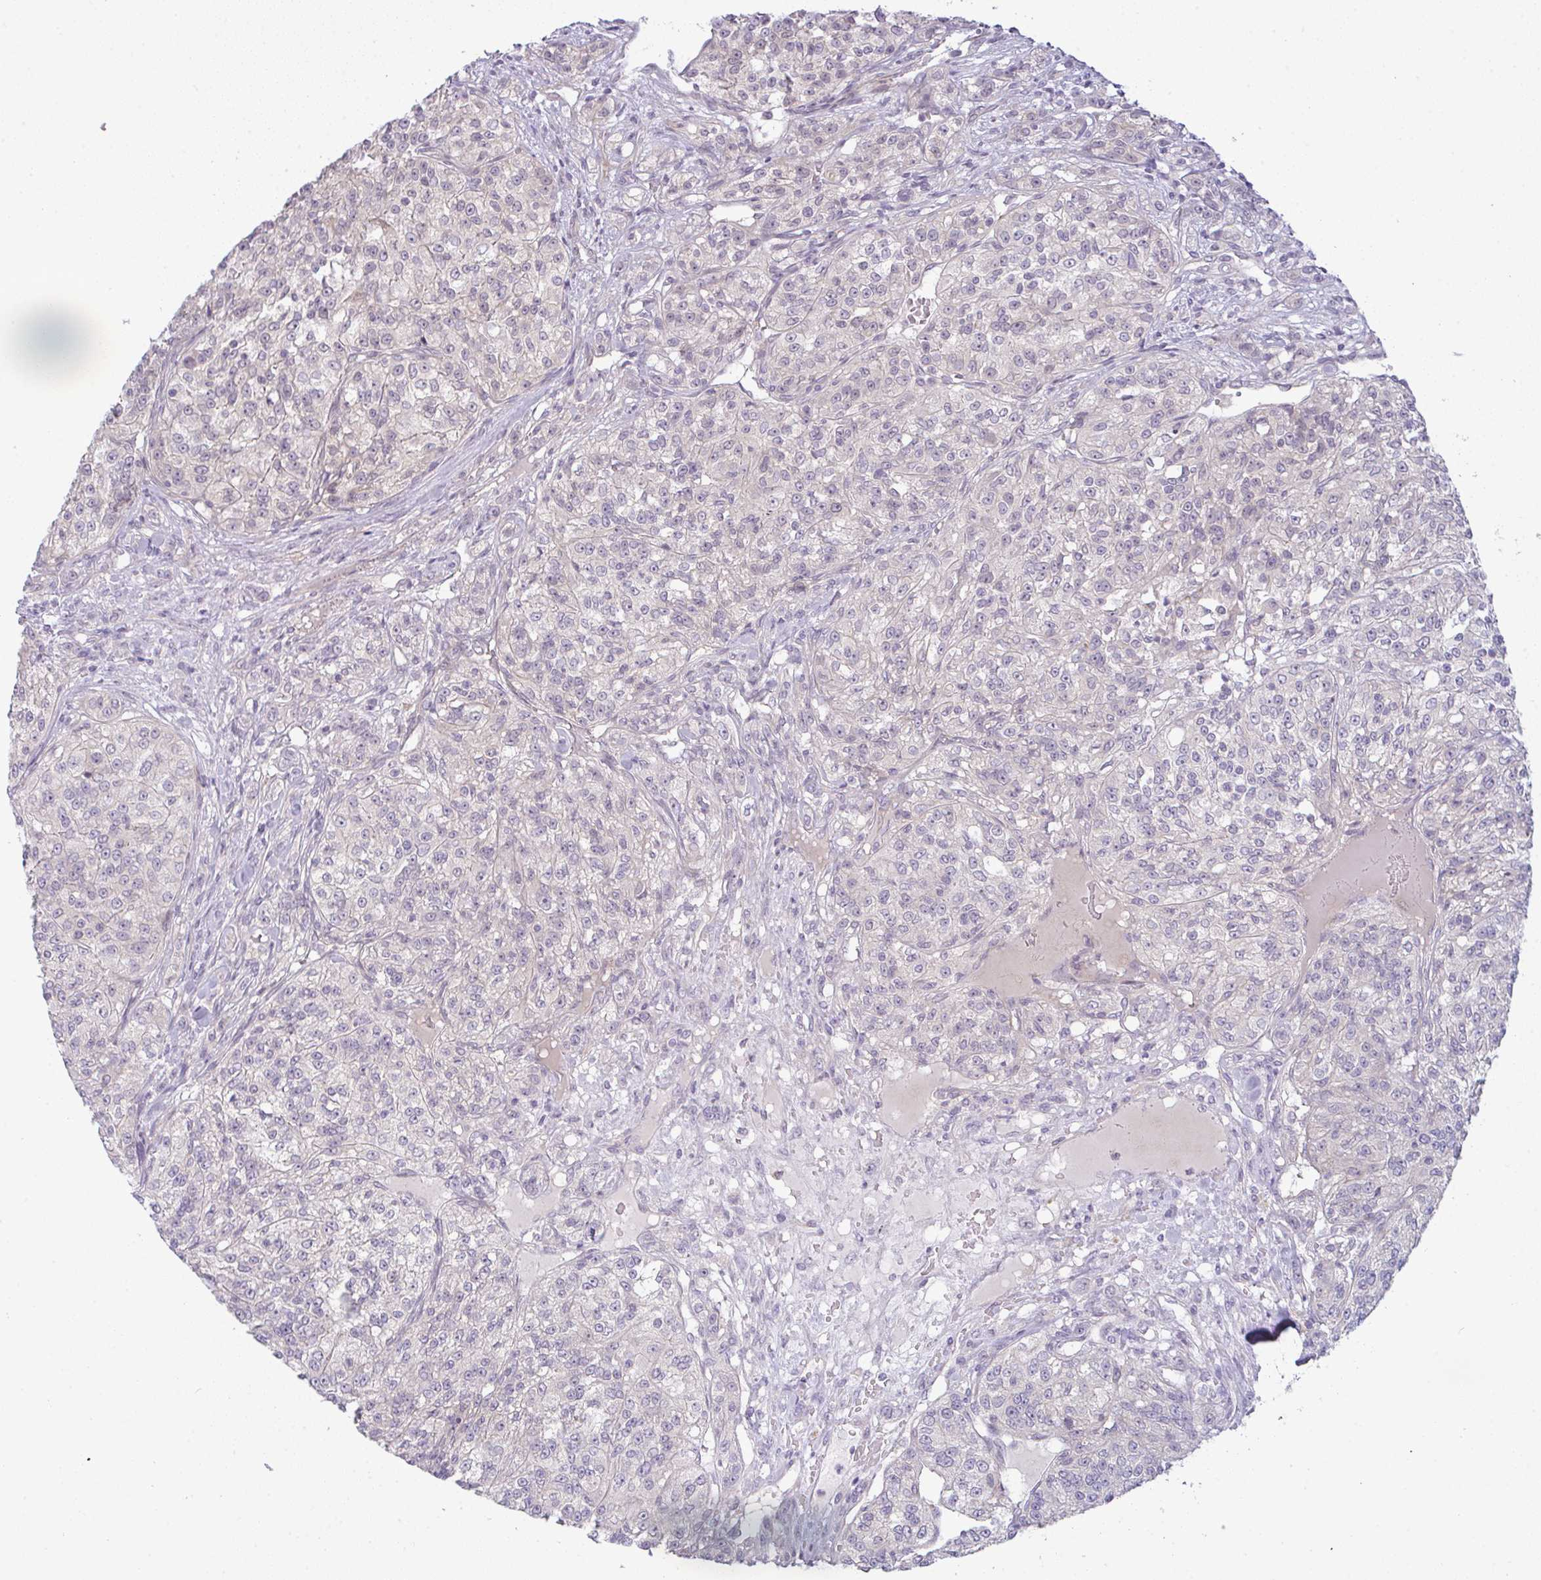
{"staining": {"intensity": "negative", "quantity": "none", "location": "none"}, "tissue": "renal cancer", "cell_type": "Tumor cells", "image_type": "cancer", "snomed": [{"axis": "morphology", "description": "Adenocarcinoma, NOS"}, {"axis": "topography", "description": "Kidney"}], "caption": "Tumor cells are negative for protein expression in human adenocarcinoma (renal).", "gene": "CSE1L", "patient": {"sex": "female", "age": 63}}